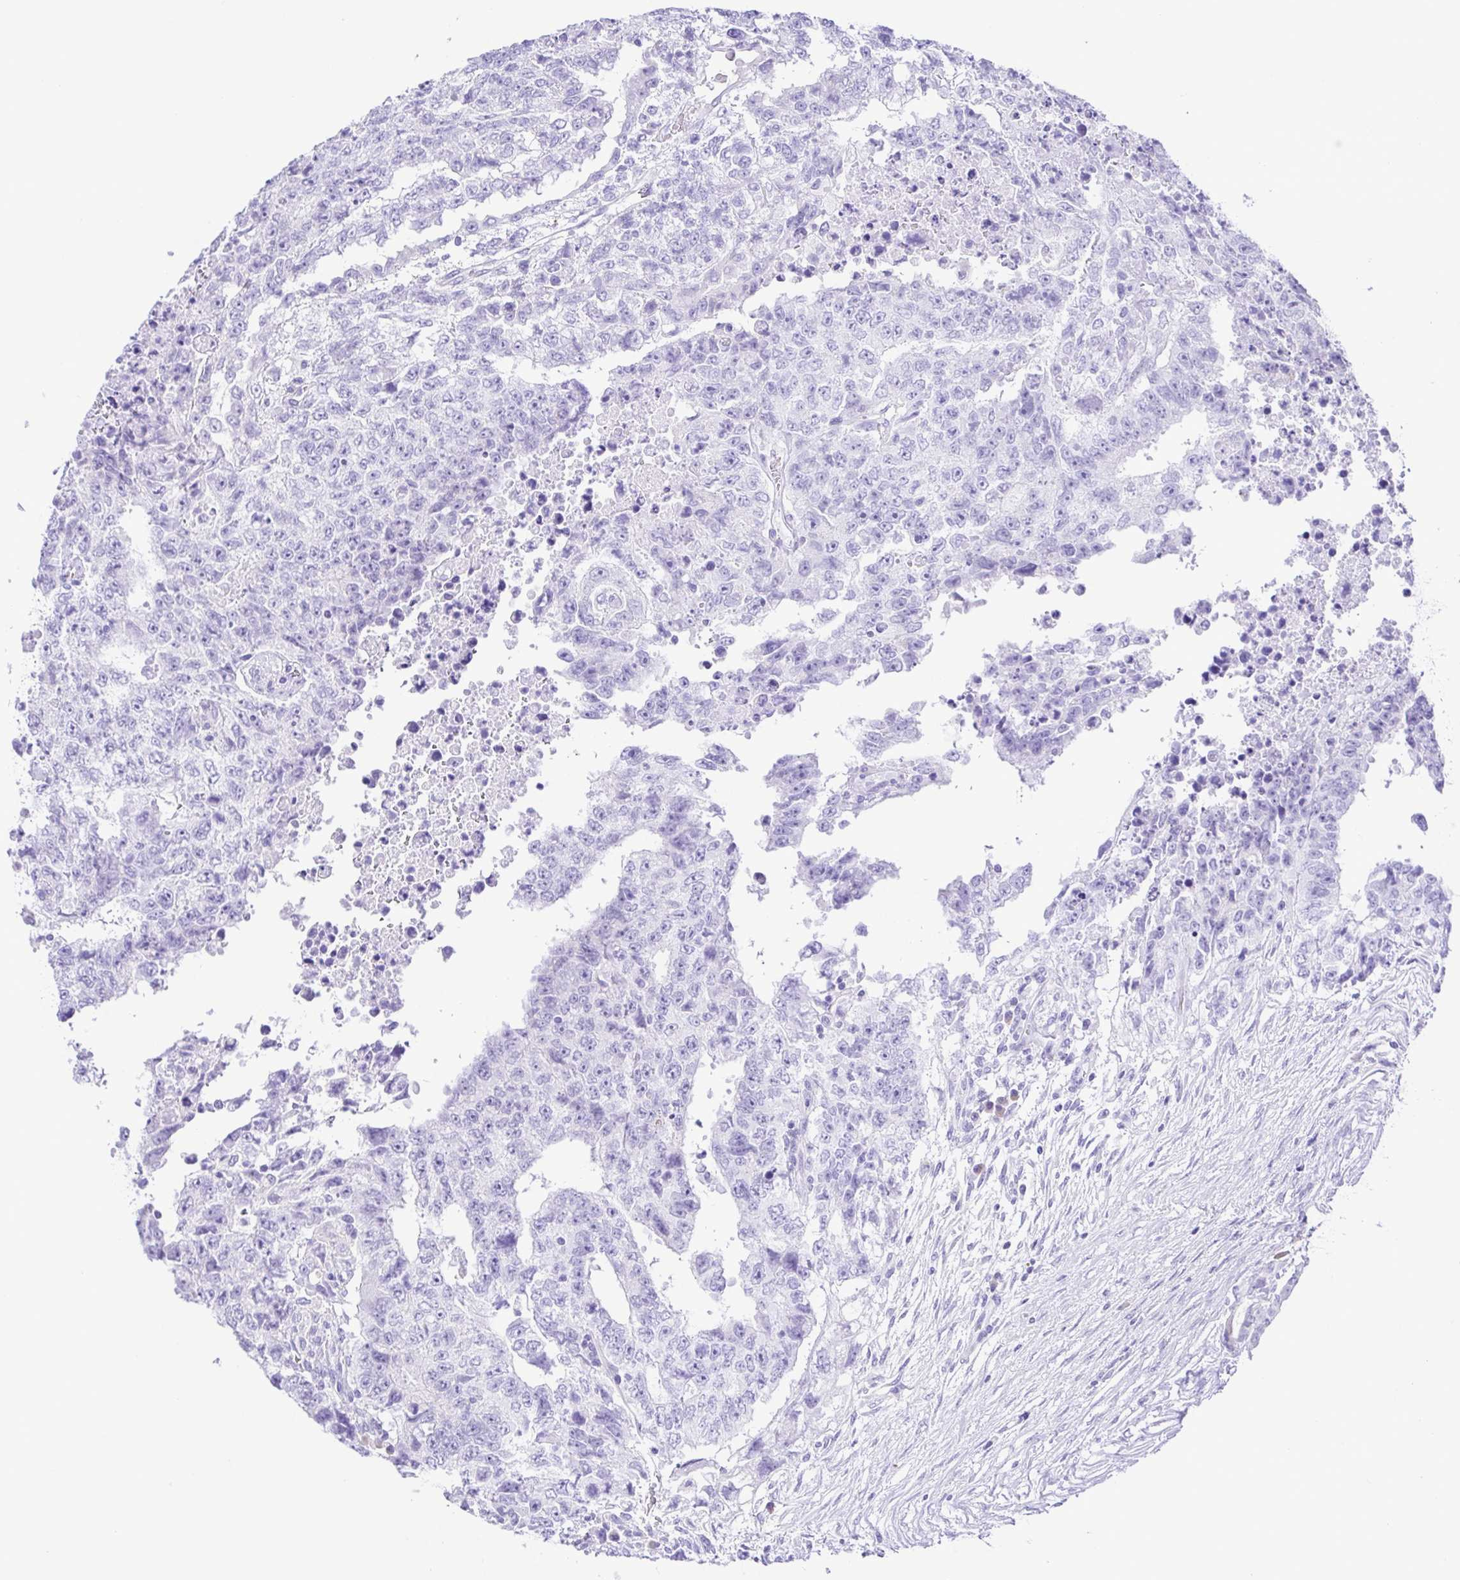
{"staining": {"intensity": "negative", "quantity": "none", "location": "none"}, "tissue": "testis cancer", "cell_type": "Tumor cells", "image_type": "cancer", "snomed": [{"axis": "morphology", "description": "Carcinoma, Embryonal, NOS"}, {"axis": "topography", "description": "Testis"}], "caption": "Tumor cells show no significant staining in testis cancer (embryonal carcinoma).", "gene": "PAK3", "patient": {"sex": "male", "age": 24}}